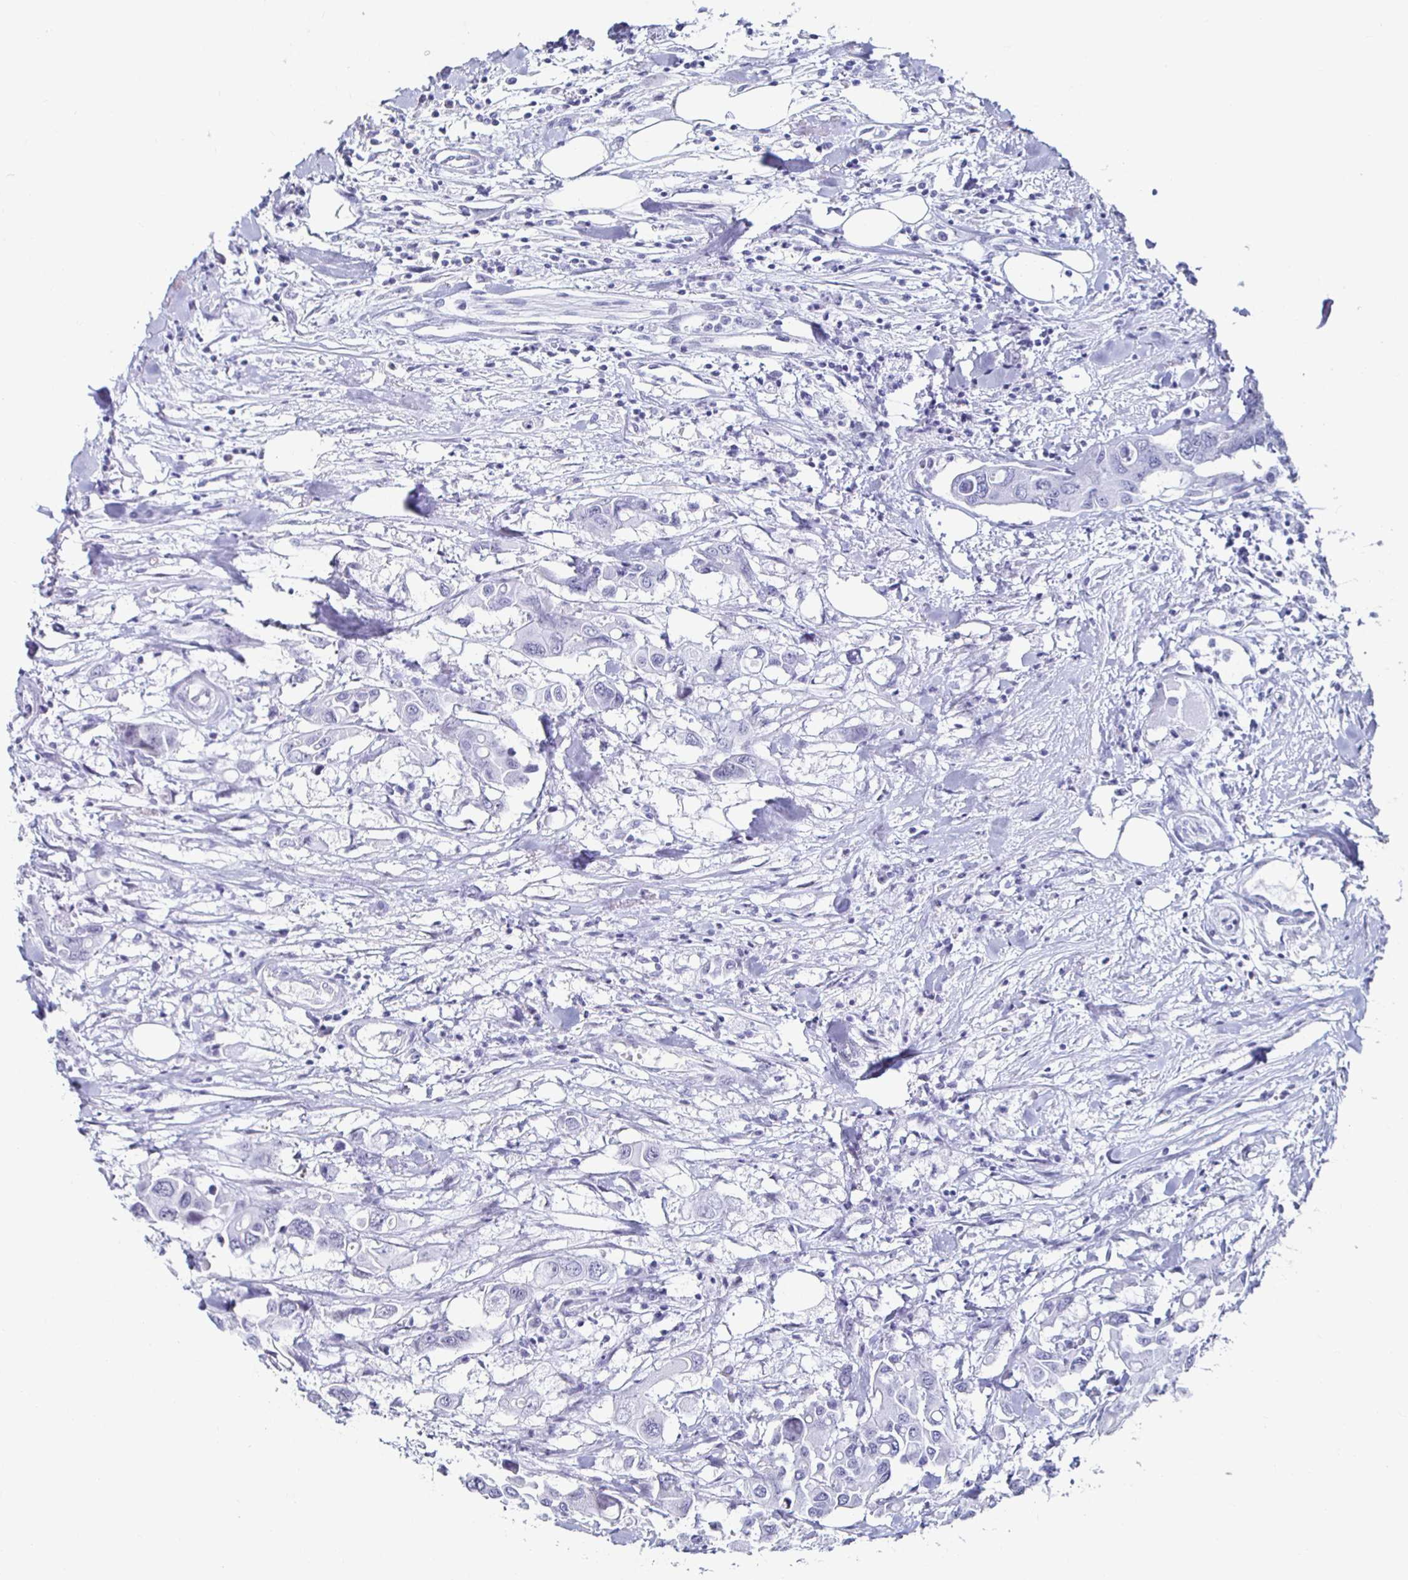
{"staining": {"intensity": "negative", "quantity": "none", "location": "none"}, "tissue": "colorectal cancer", "cell_type": "Tumor cells", "image_type": "cancer", "snomed": [{"axis": "morphology", "description": "Adenocarcinoma, NOS"}, {"axis": "topography", "description": "Colon"}], "caption": "Histopathology image shows no protein staining in tumor cells of adenocarcinoma (colorectal) tissue. (Brightfield microscopy of DAB (3,3'-diaminobenzidine) immunohistochemistry at high magnification).", "gene": "KRT4", "patient": {"sex": "male", "age": 77}}